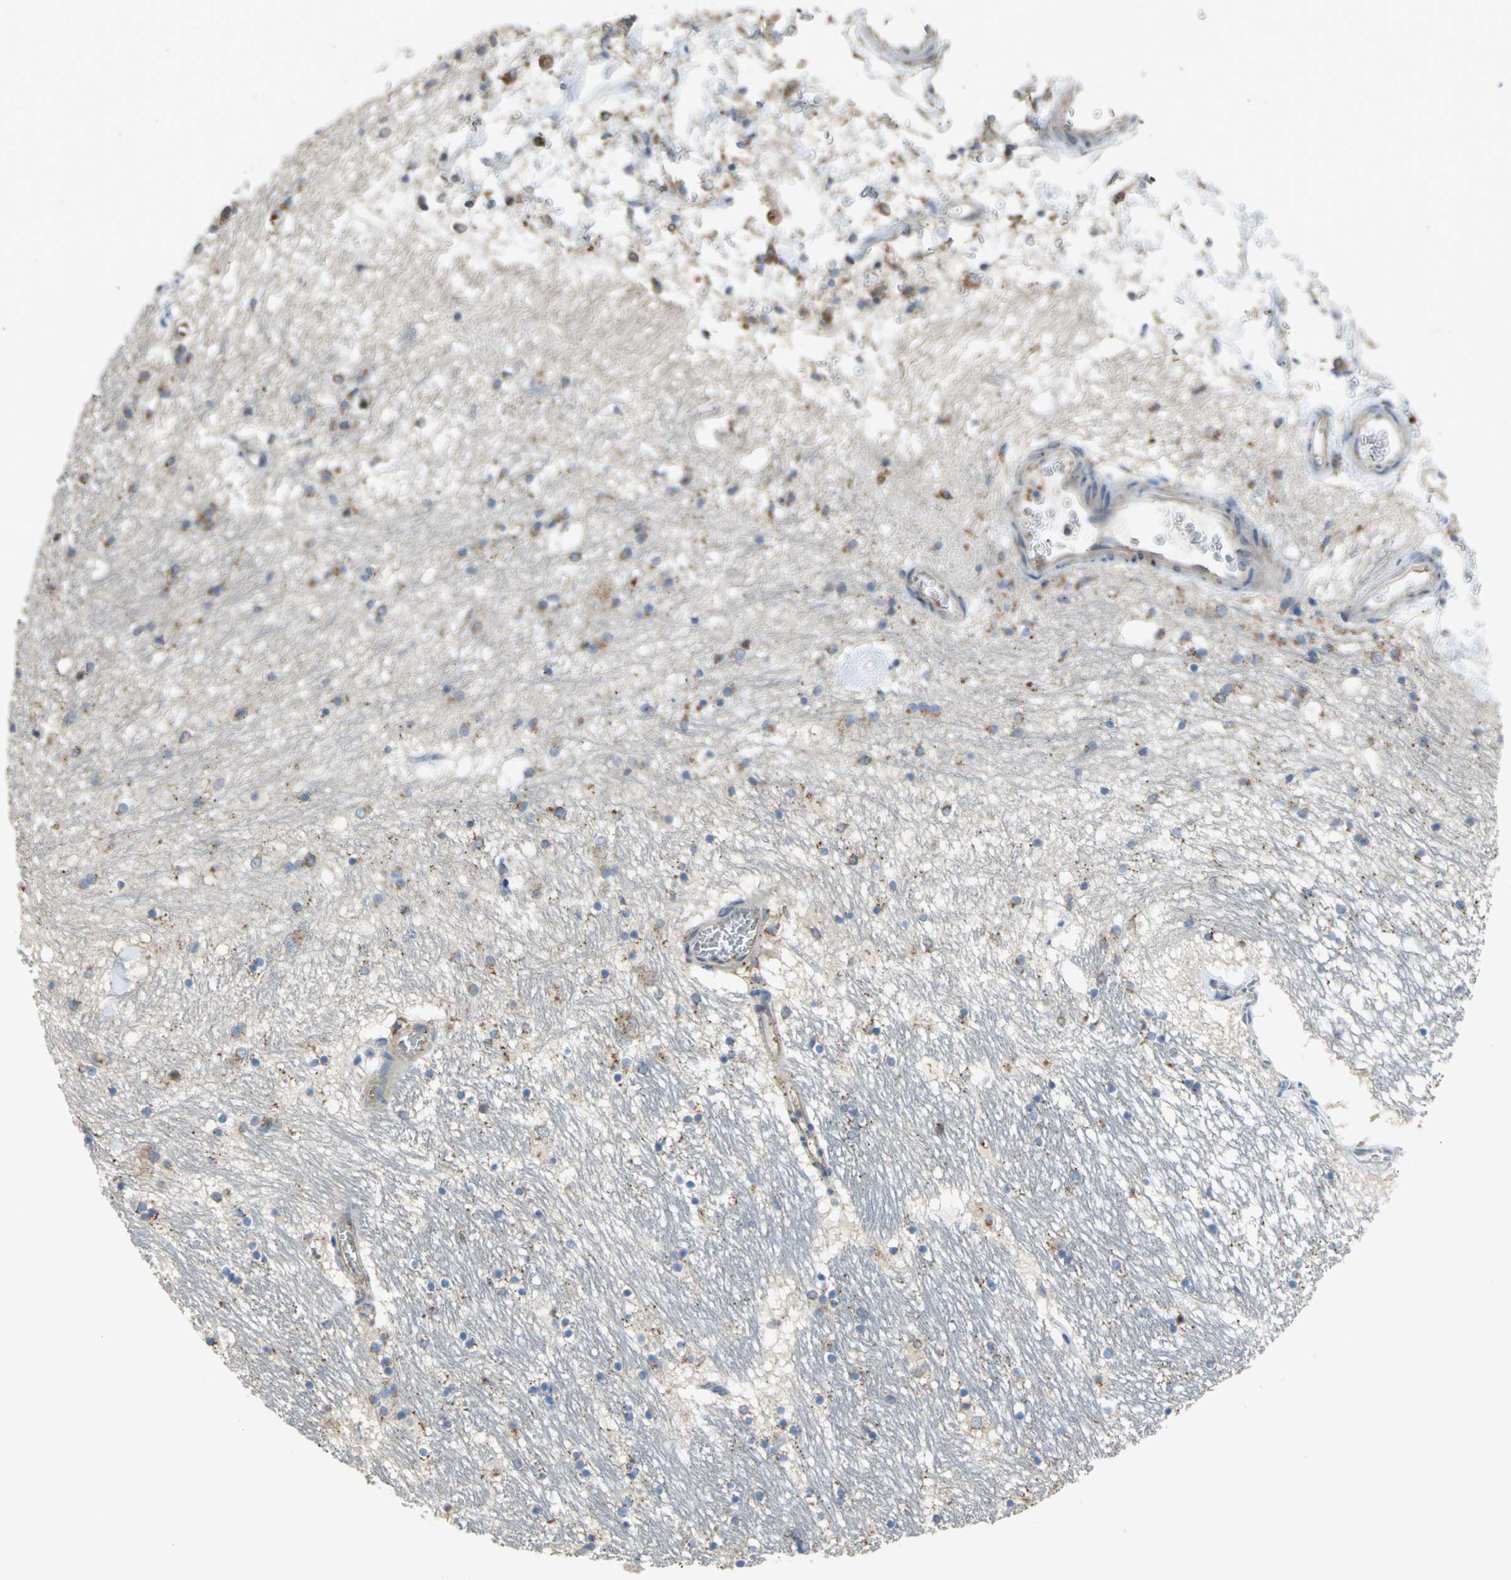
{"staining": {"intensity": "weak", "quantity": "25%-75%", "location": "cytoplasmic/membranous,nuclear"}, "tissue": "hippocampus", "cell_type": "Glial cells", "image_type": "normal", "snomed": [{"axis": "morphology", "description": "Normal tissue, NOS"}, {"axis": "topography", "description": "Hippocampus"}], "caption": "Glial cells demonstrate low levels of weak cytoplasmic/membranous,nuclear expression in approximately 25%-75% of cells in benign hippocampus.", "gene": "DIAPH2", "patient": {"sex": "male", "age": 45}}